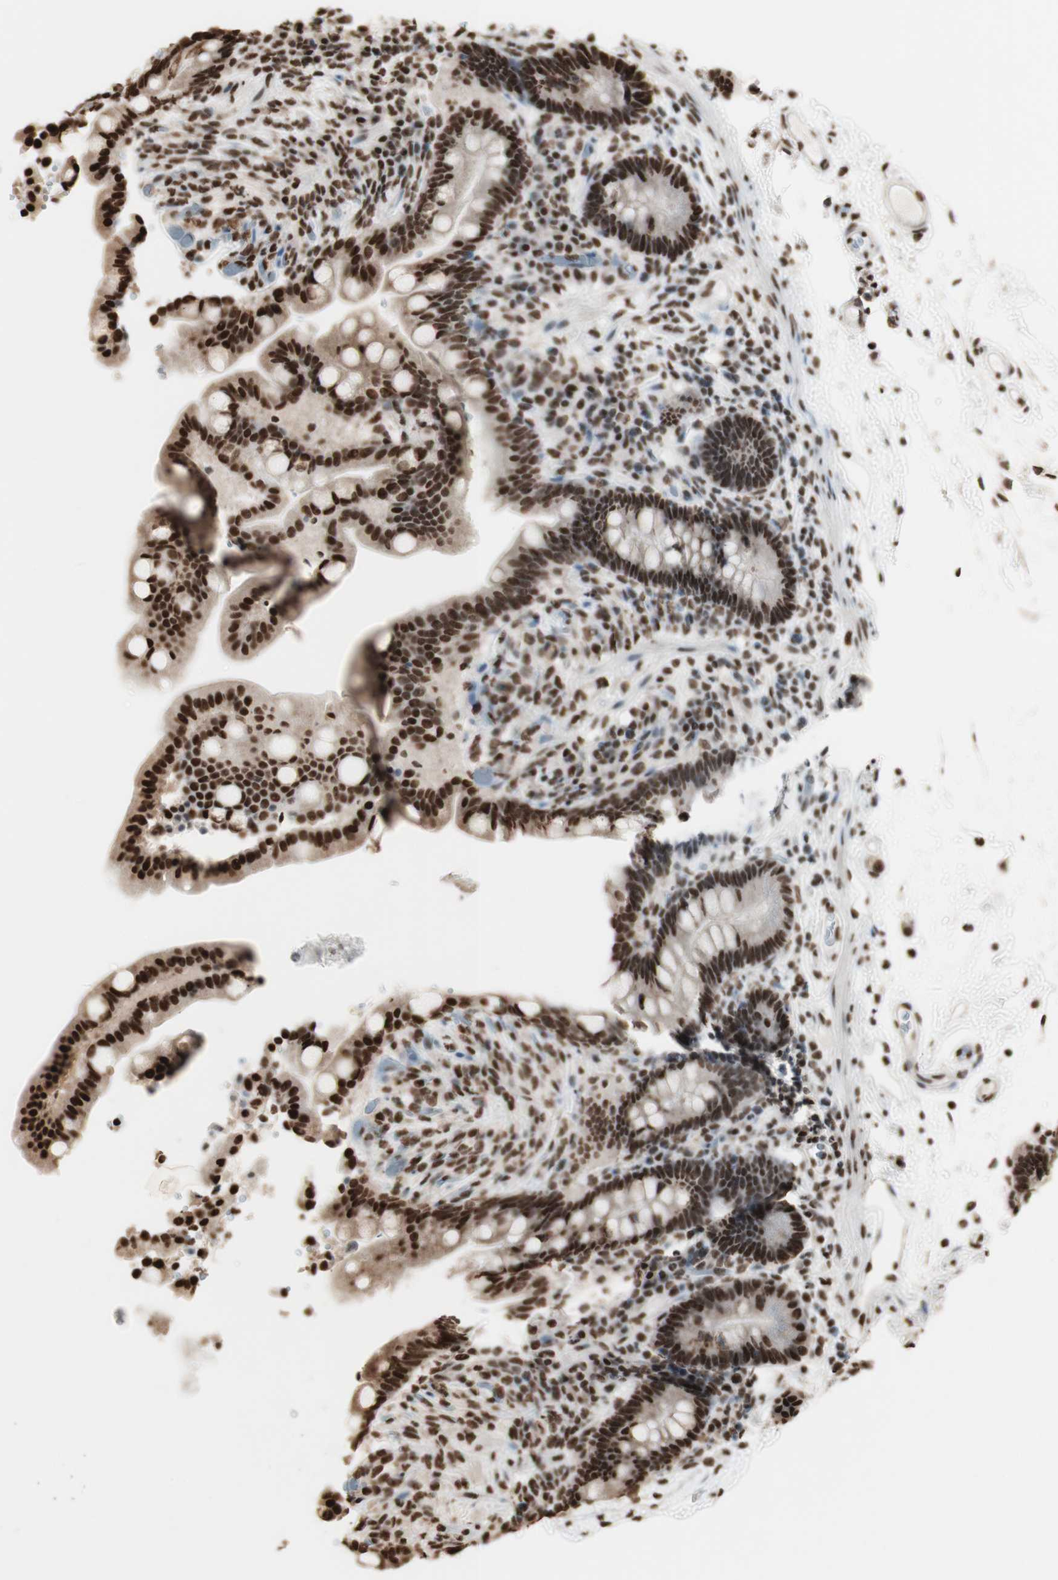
{"staining": {"intensity": "strong", "quantity": ">75%", "location": "nuclear"}, "tissue": "colon", "cell_type": "Endothelial cells", "image_type": "normal", "snomed": [{"axis": "morphology", "description": "Normal tissue, NOS"}, {"axis": "topography", "description": "Colon"}], "caption": "Colon stained for a protein (brown) displays strong nuclear positive staining in approximately >75% of endothelial cells.", "gene": "HNRNPA2B1", "patient": {"sex": "male", "age": 73}}